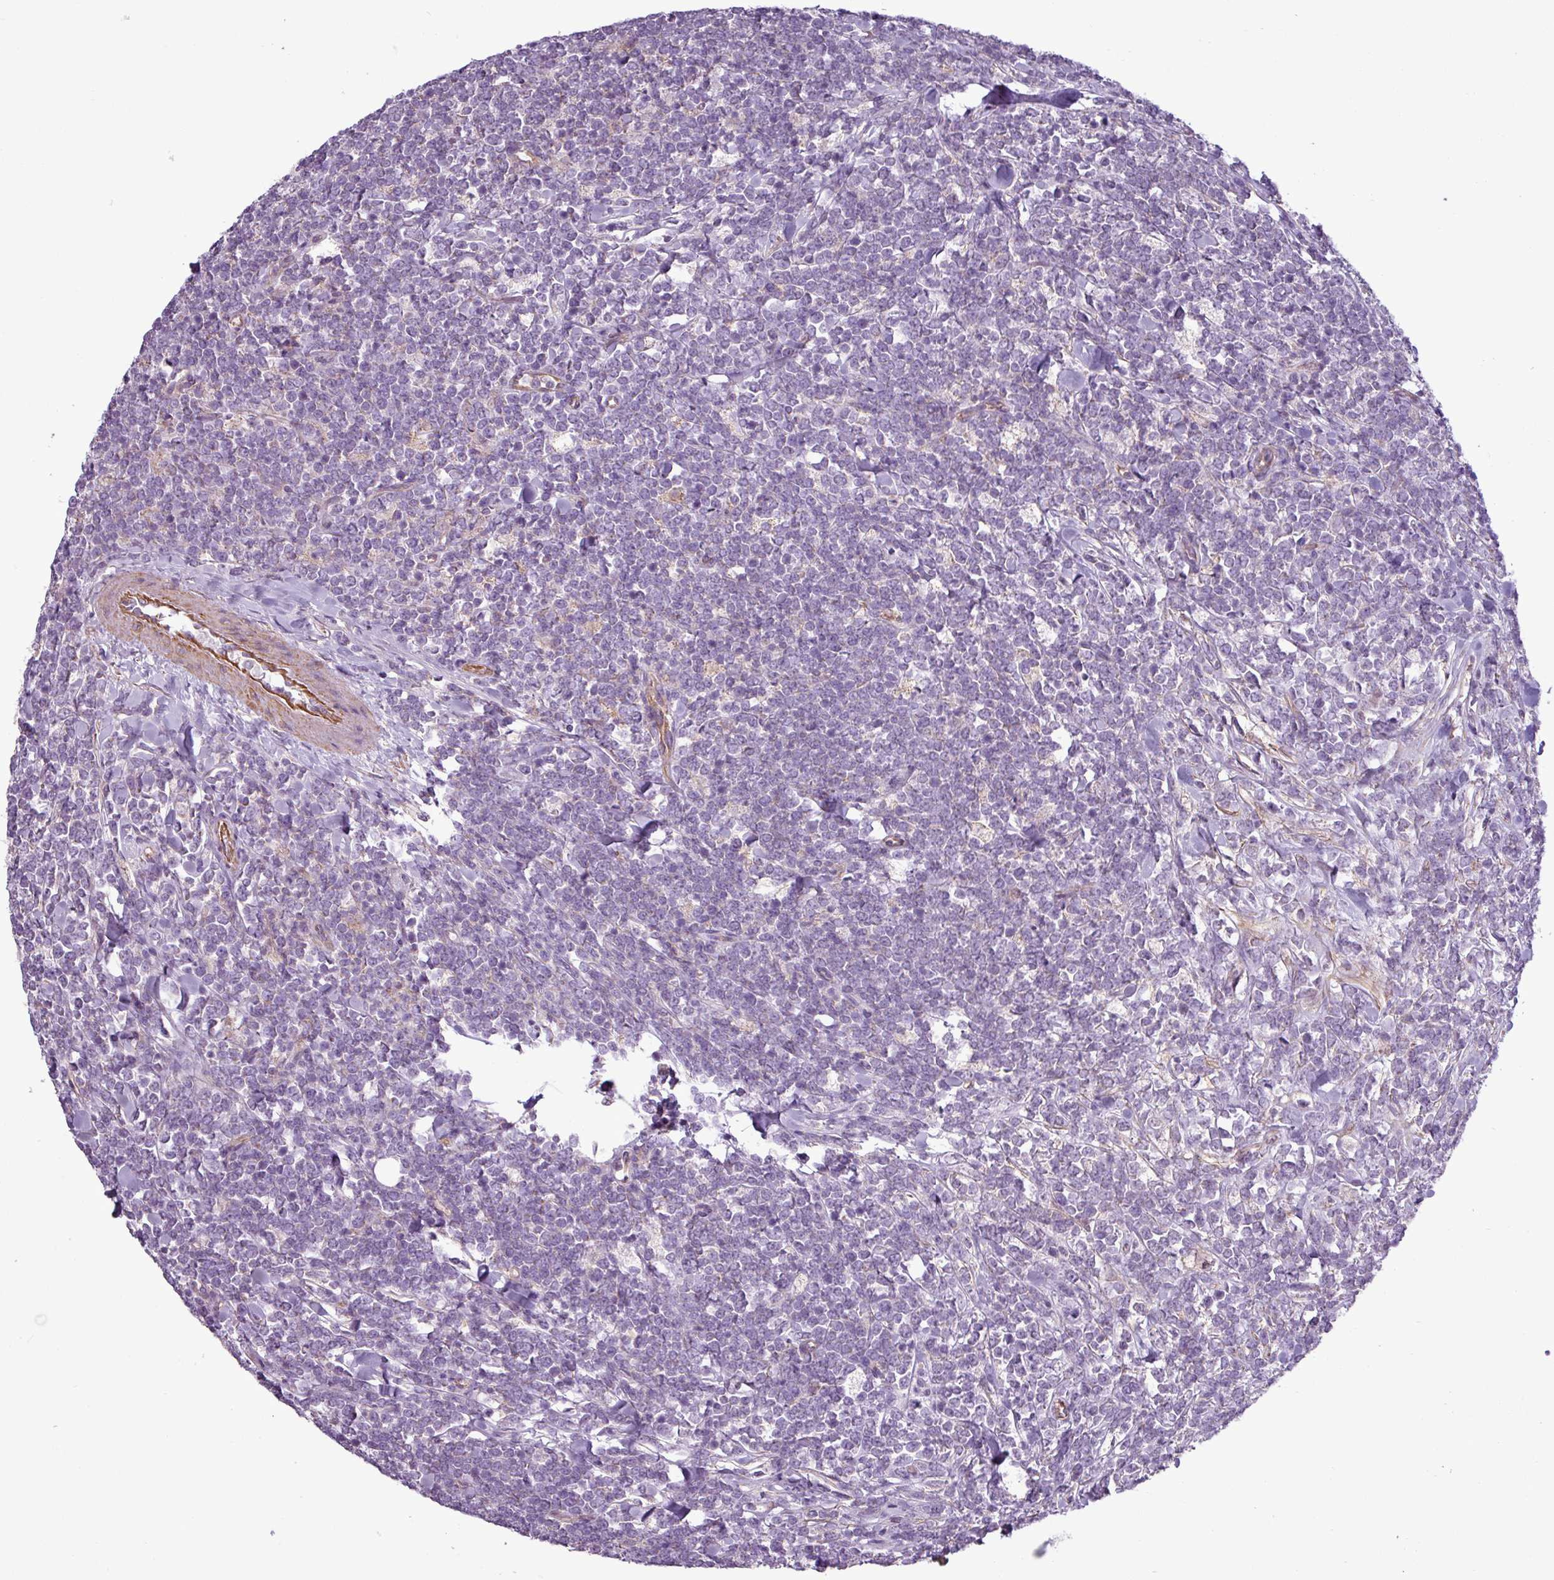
{"staining": {"intensity": "negative", "quantity": "none", "location": "none"}, "tissue": "lymphoma", "cell_type": "Tumor cells", "image_type": "cancer", "snomed": [{"axis": "morphology", "description": "Malignant lymphoma, non-Hodgkin's type, High grade"}, {"axis": "topography", "description": "Small intestine"}, {"axis": "topography", "description": "Colon"}], "caption": "DAB (3,3'-diaminobenzidine) immunohistochemical staining of high-grade malignant lymphoma, non-Hodgkin's type exhibits no significant expression in tumor cells.", "gene": "BTN2A2", "patient": {"sex": "male", "age": 8}}